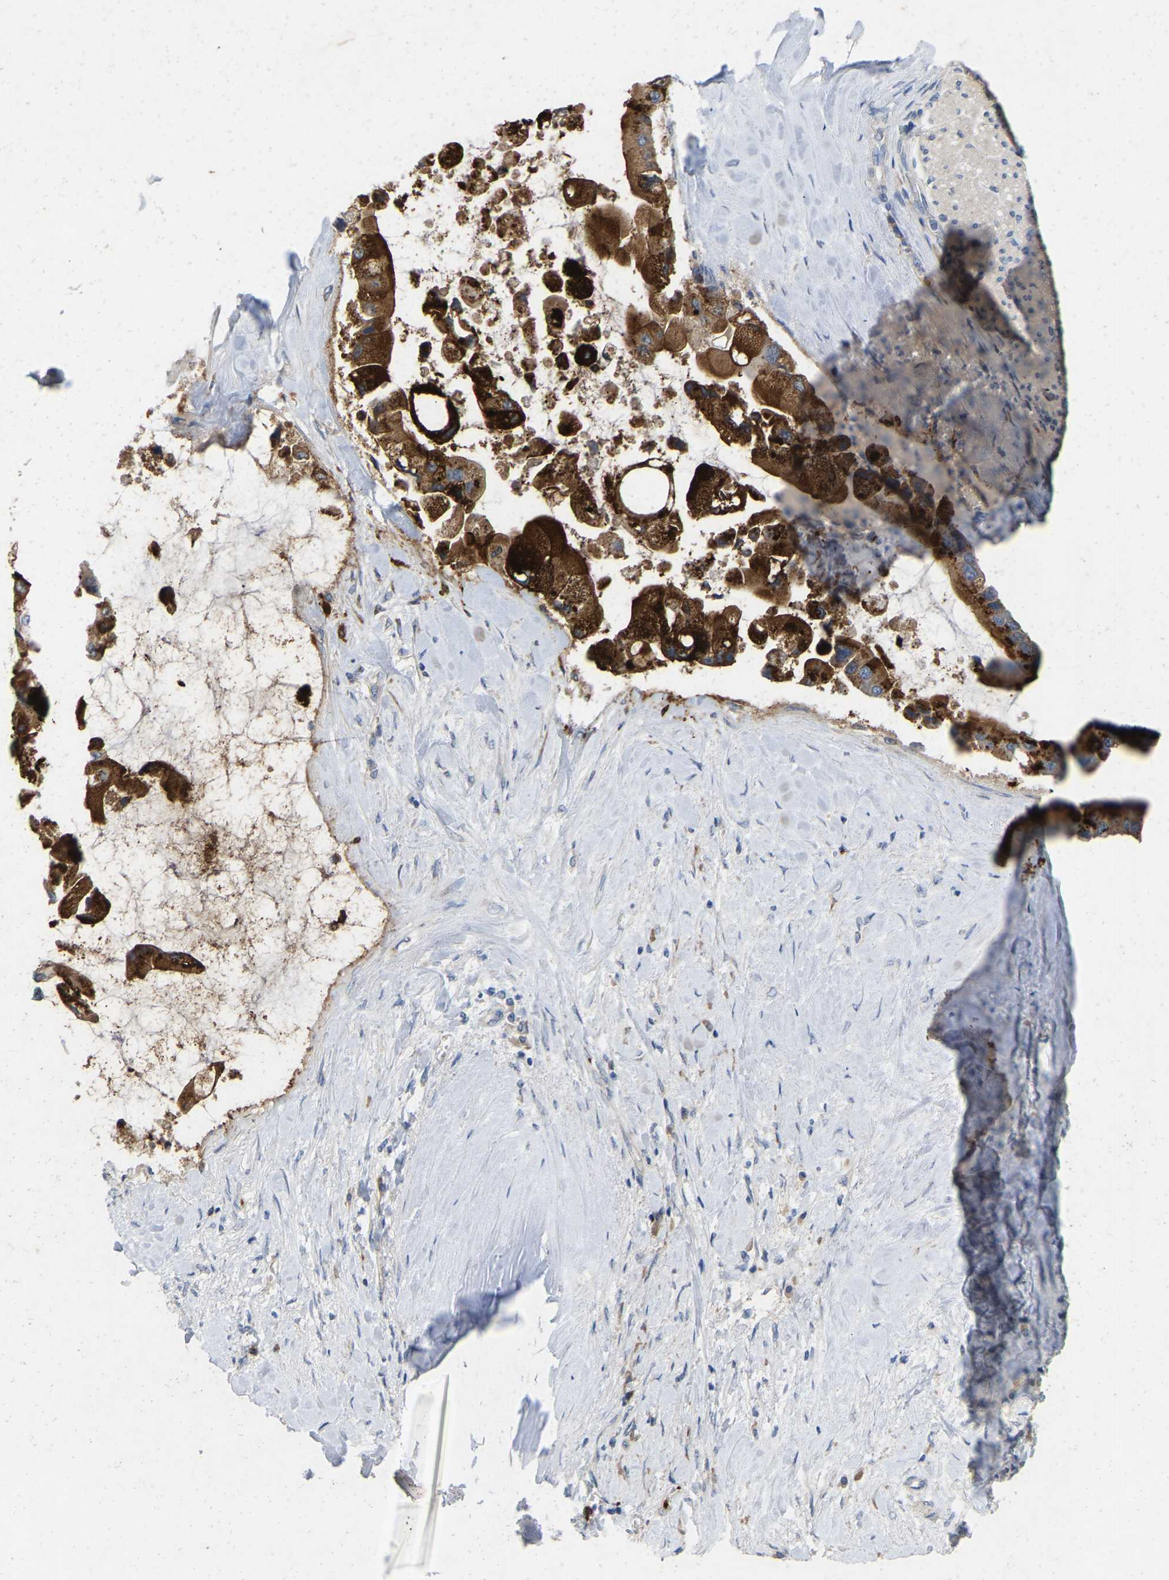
{"staining": {"intensity": "strong", "quantity": "25%-75%", "location": "cytoplasmic/membranous"}, "tissue": "liver cancer", "cell_type": "Tumor cells", "image_type": "cancer", "snomed": [{"axis": "morphology", "description": "Cholangiocarcinoma"}, {"axis": "topography", "description": "Liver"}], "caption": "This photomicrograph shows IHC staining of liver cancer (cholangiocarcinoma), with high strong cytoplasmic/membranous staining in about 25%-75% of tumor cells.", "gene": "RHEB", "patient": {"sex": "male", "age": 50}}